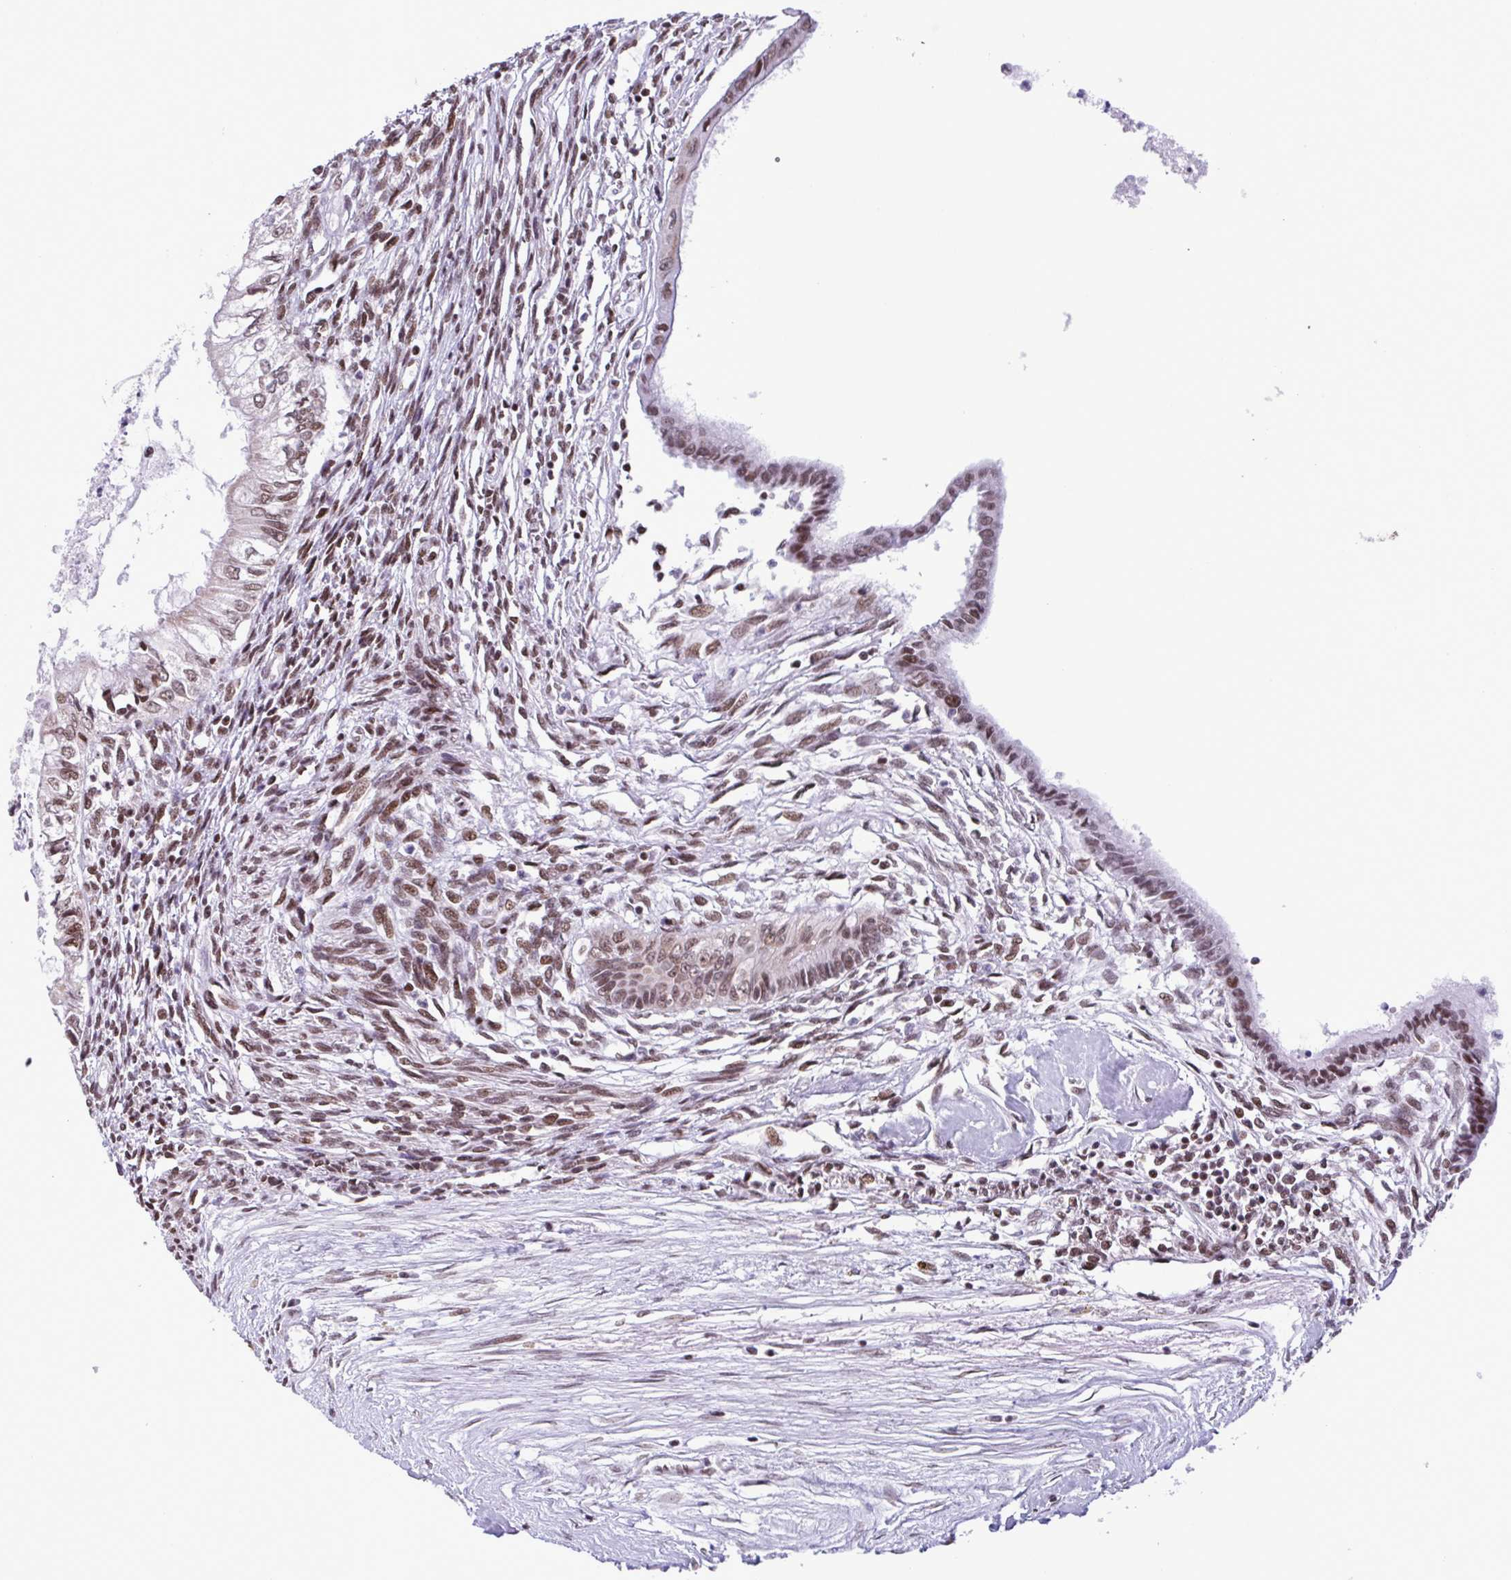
{"staining": {"intensity": "moderate", "quantity": "25%-75%", "location": "nuclear"}, "tissue": "testis cancer", "cell_type": "Tumor cells", "image_type": "cancer", "snomed": [{"axis": "morphology", "description": "Carcinoma, Embryonal, NOS"}, {"axis": "topography", "description": "Testis"}], "caption": "Immunohistochemistry (DAB) staining of testis cancer displays moderate nuclear protein expression in approximately 25%-75% of tumor cells.", "gene": "TIMM21", "patient": {"sex": "male", "age": 37}}